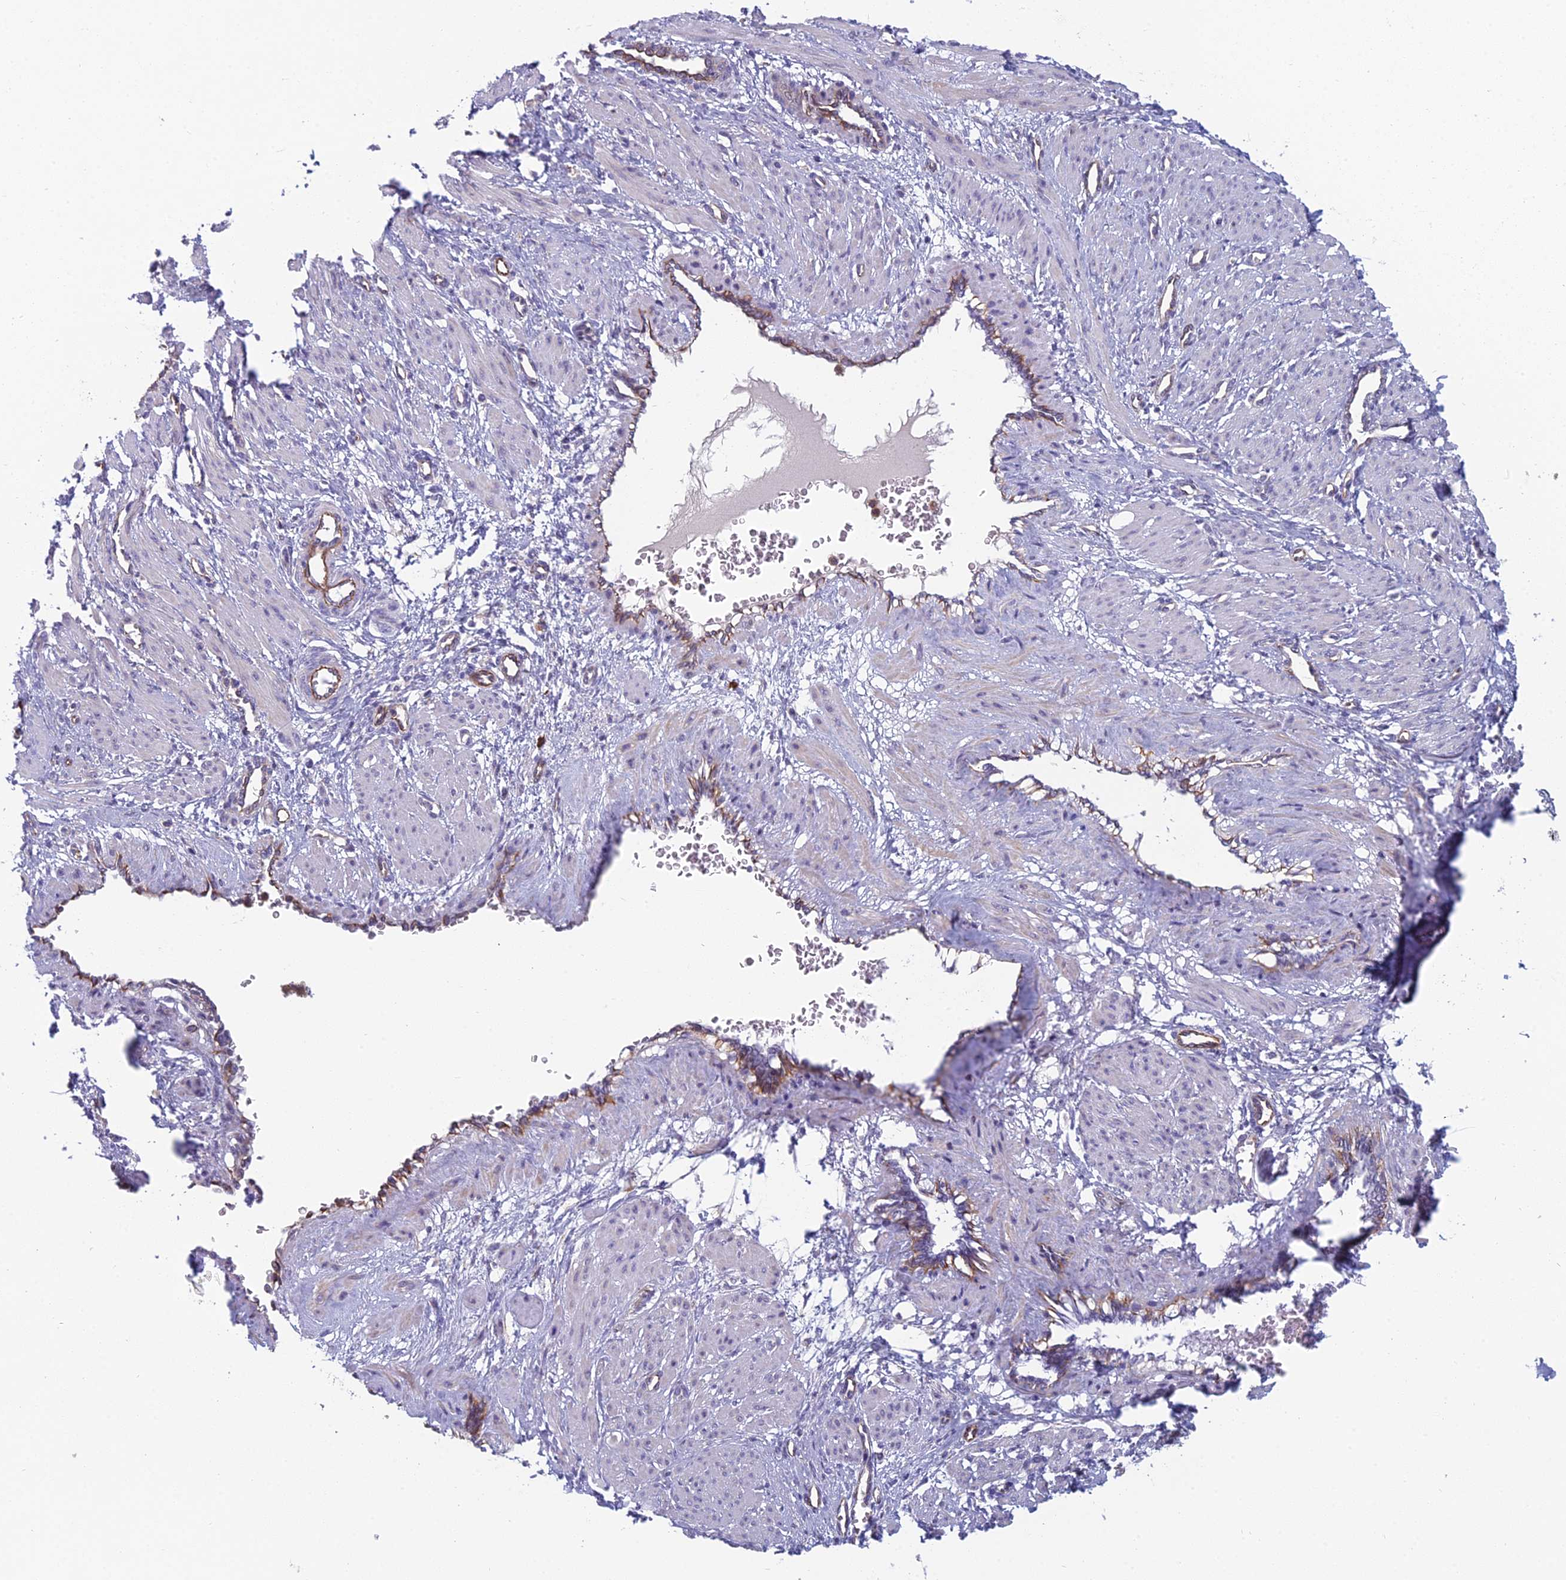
{"staining": {"intensity": "negative", "quantity": "none", "location": "none"}, "tissue": "smooth muscle", "cell_type": "Smooth muscle cells", "image_type": "normal", "snomed": [{"axis": "morphology", "description": "Normal tissue, NOS"}, {"axis": "topography", "description": "Endometrium"}], "caption": "Smooth muscle stained for a protein using IHC demonstrates no staining smooth muscle cells.", "gene": "NOC2L", "patient": {"sex": "female", "age": 33}}